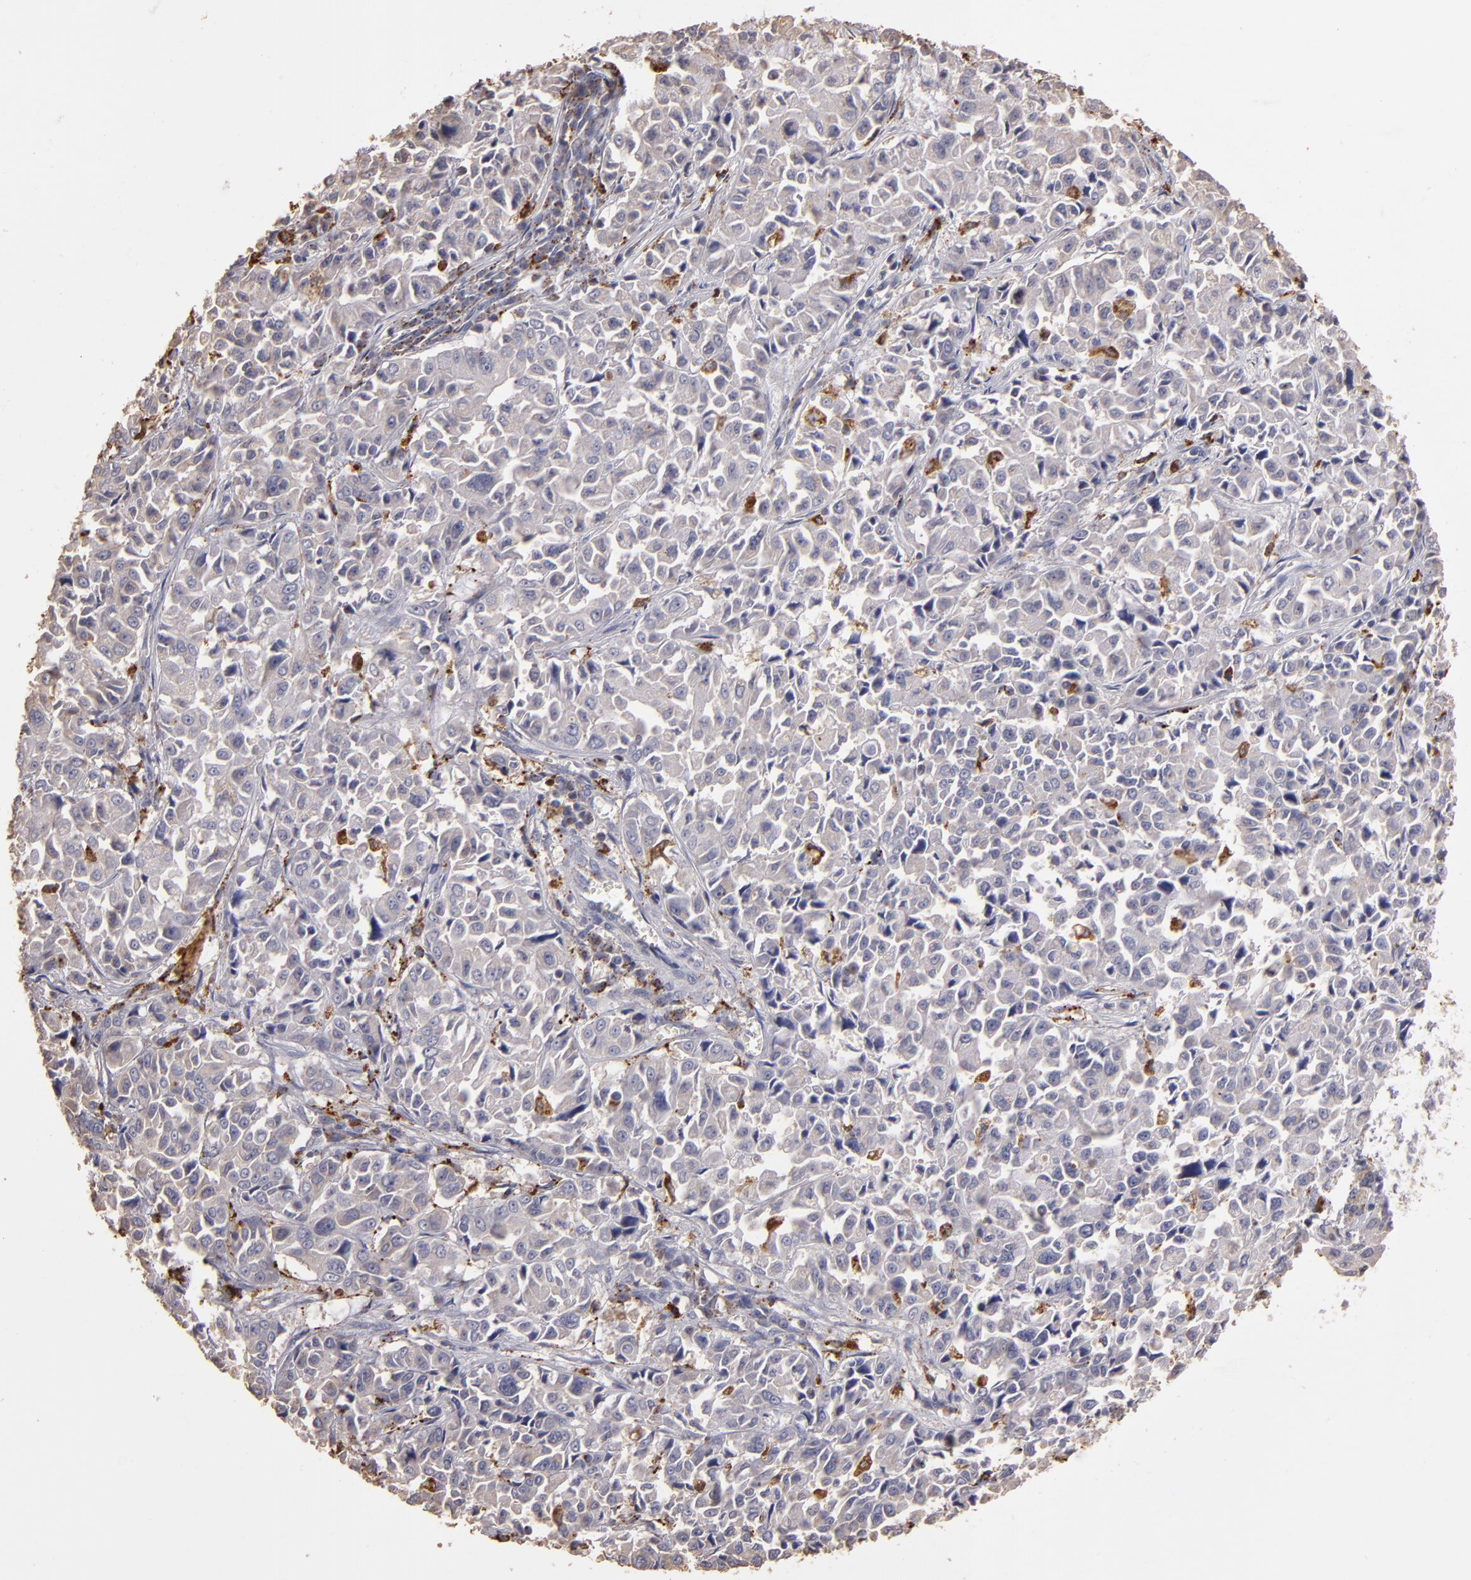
{"staining": {"intensity": "weak", "quantity": ">75%", "location": "cytoplasmic/membranous"}, "tissue": "pancreatic cancer", "cell_type": "Tumor cells", "image_type": "cancer", "snomed": [{"axis": "morphology", "description": "Adenocarcinoma, NOS"}, {"axis": "topography", "description": "Pancreas"}], "caption": "Pancreatic adenocarcinoma stained with immunohistochemistry (IHC) demonstrates weak cytoplasmic/membranous staining in approximately >75% of tumor cells.", "gene": "TRAF1", "patient": {"sex": "female", "age": 52}}